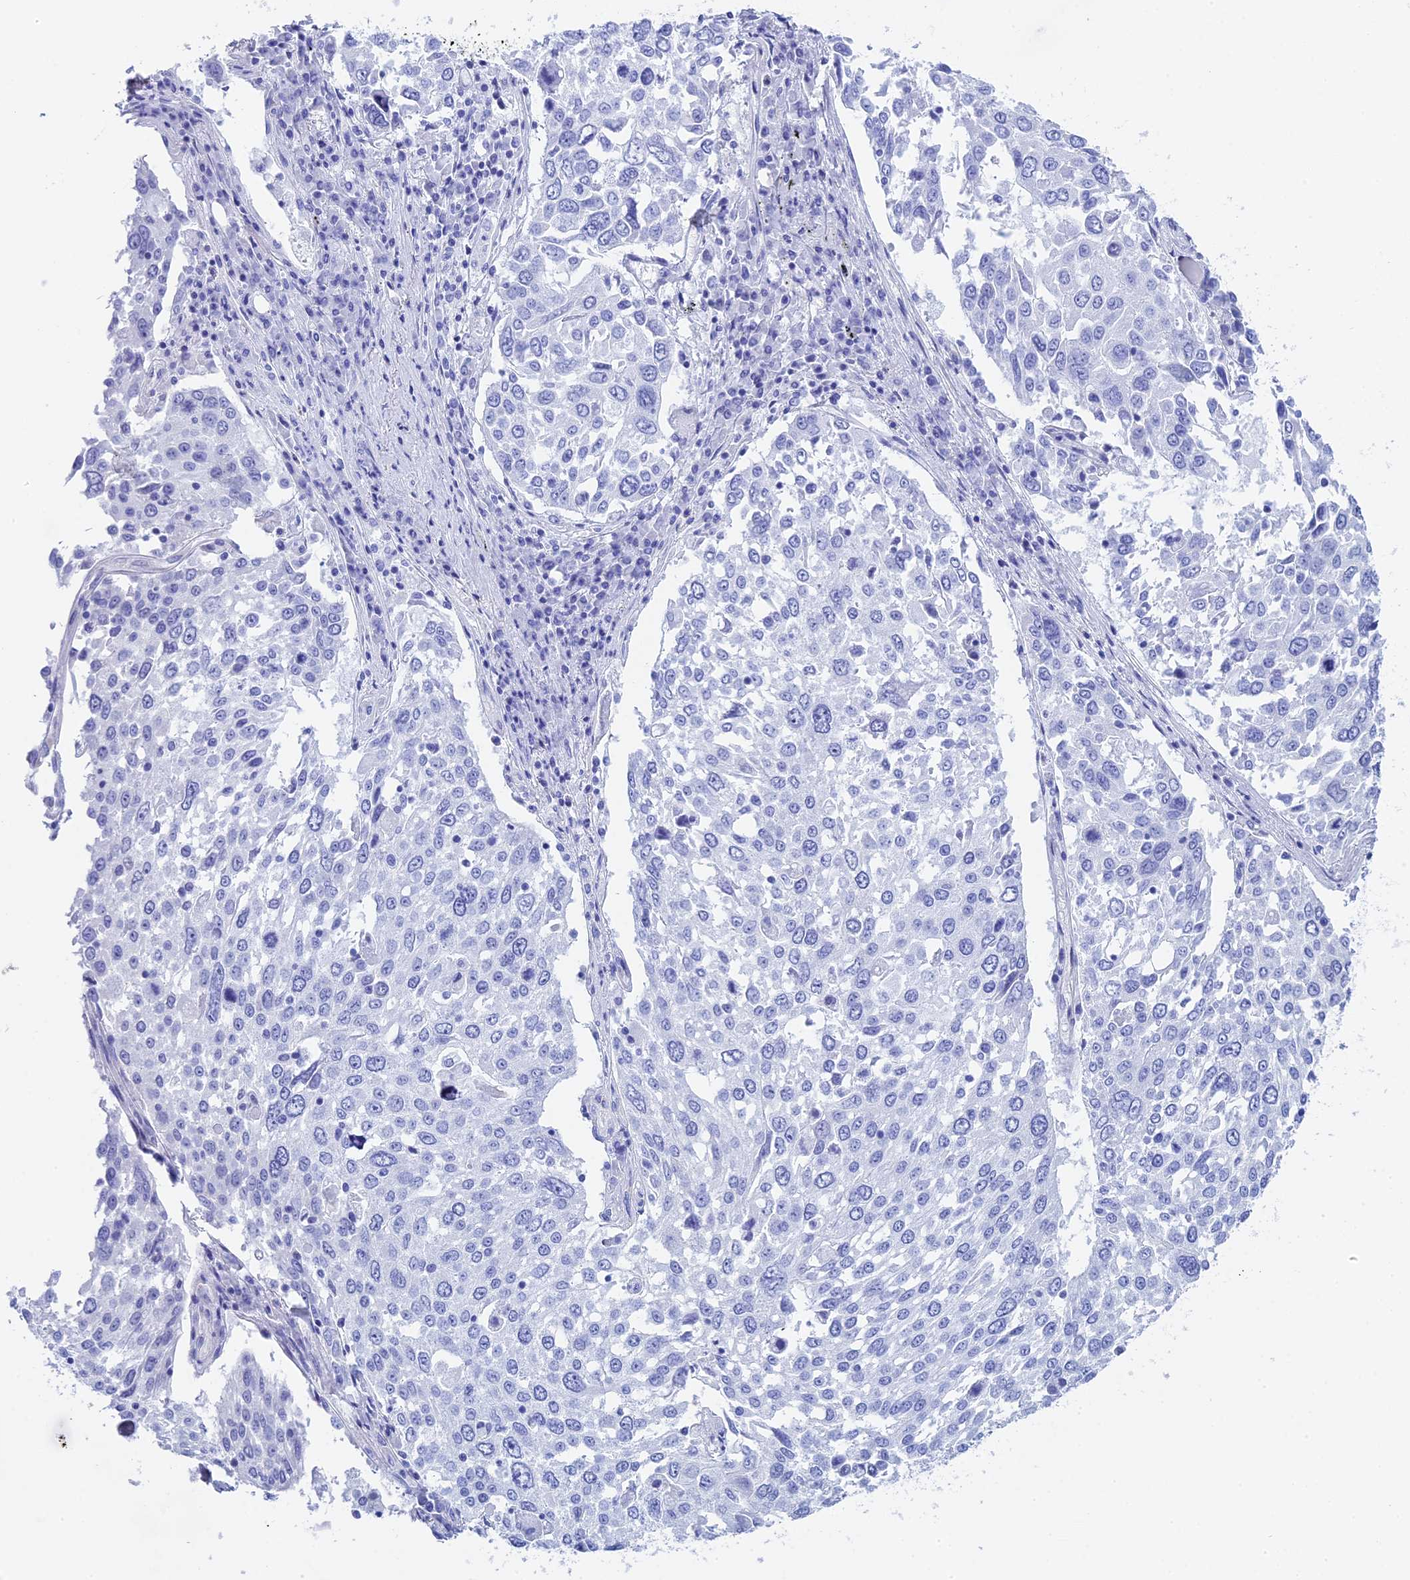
{"staining": {"intensity": "negative", "quantity": "none", "location": "none"}, "tissue": "lung cancer", "cell_type": "Tumor cells", "image_type": "cancer", "snomed": [{"axis": "morphology", "description": "Squamous cell carcinoma, NOS"}, {"axis": "topography", "description": "Lung"}], "caption": "Immunohistochemistry of lung squamous cell carcinoma shows no positivity in tumor cells.", "gene": "TEX101", "patient": {"sex": "male", "age": 65}}